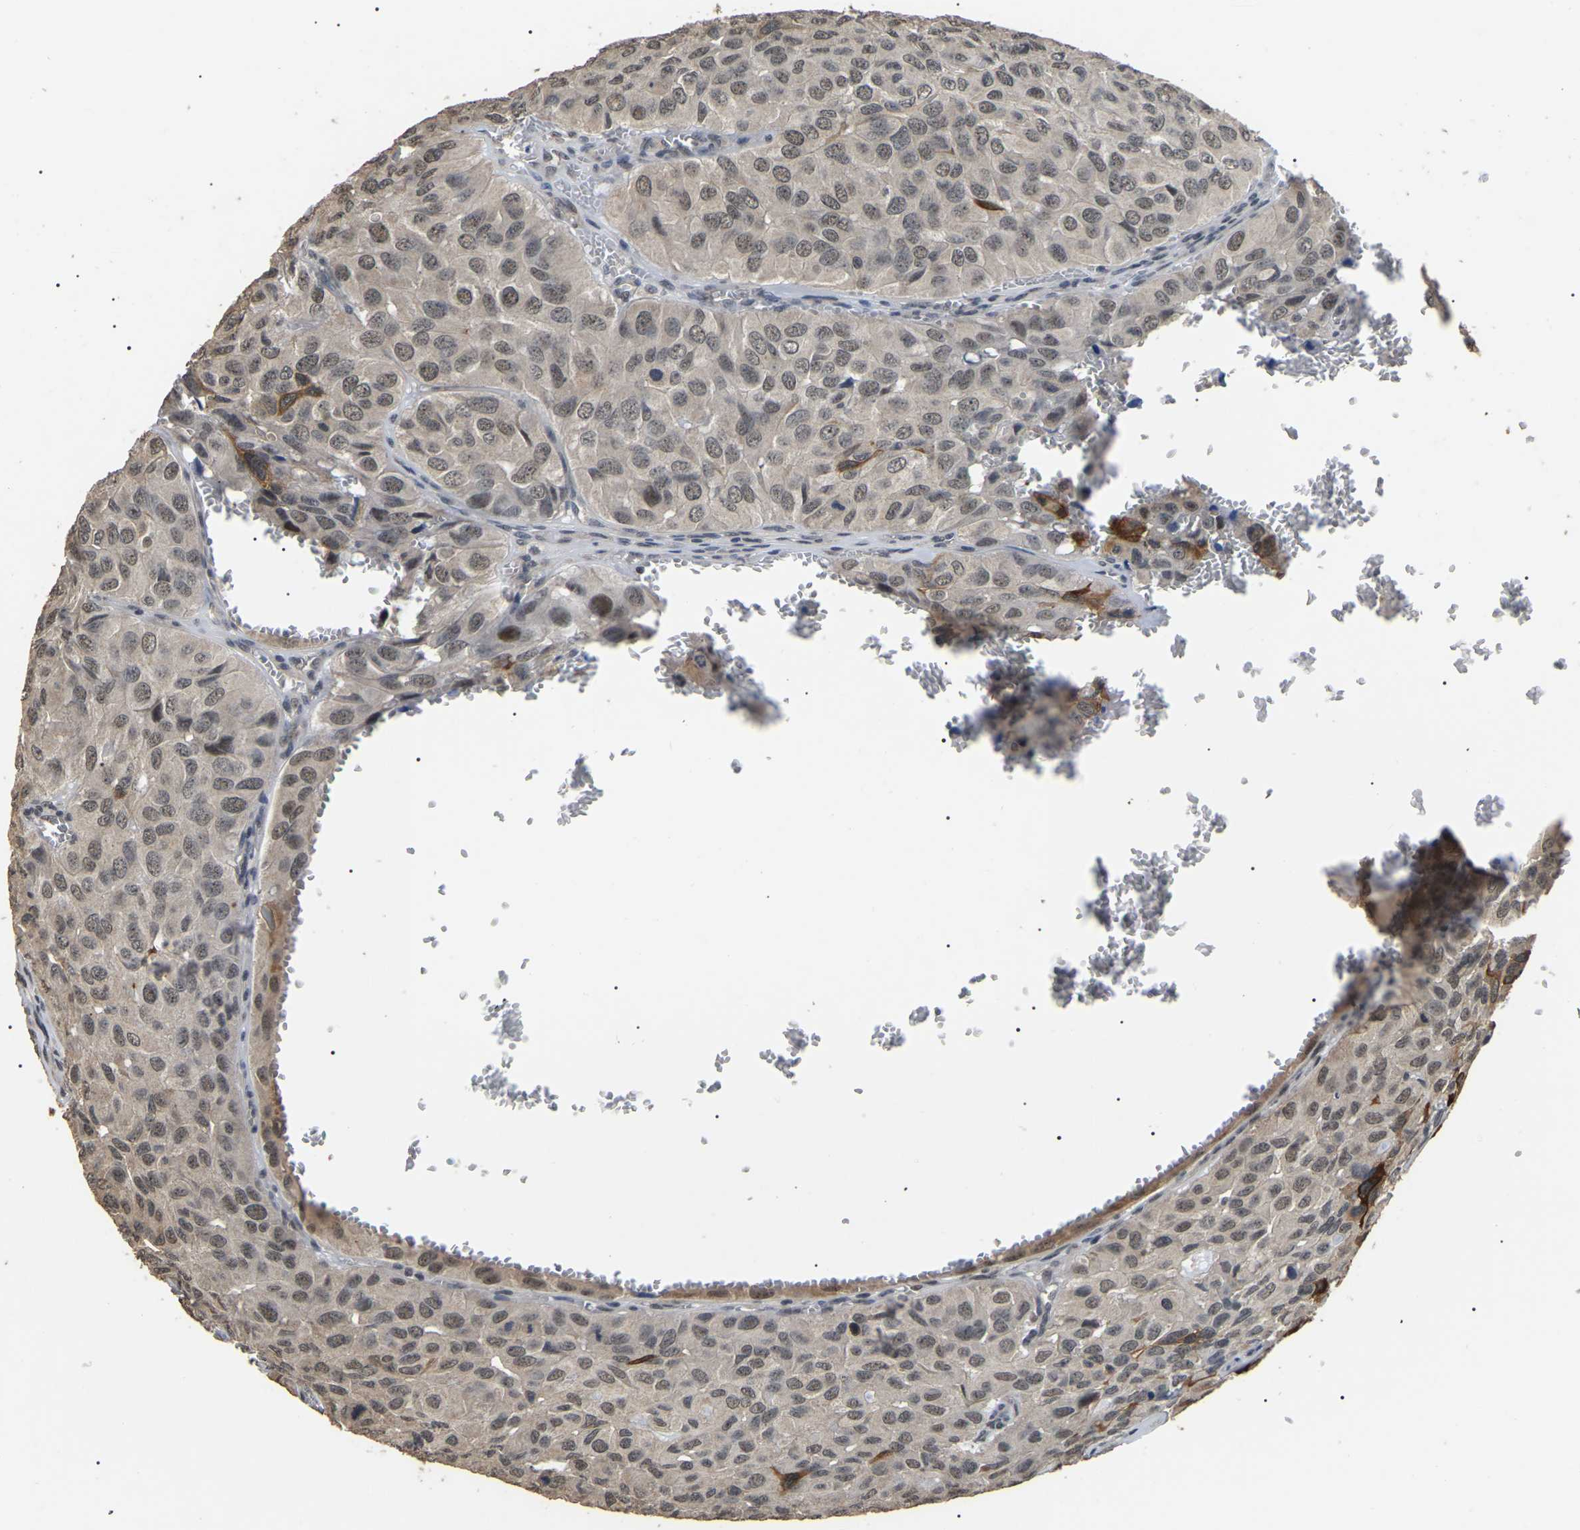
{"staining": {"intensity": "weak", "quantity": ">75%", "location": "nuclear"}, "tissue": "head and neck cancer", "cell_type": "Tumor cells", "image_type": "cancer", "snomed": [{"axis": "morphology", "description": "Adenocarcinoma, NOS"}, {"axis": "topography", "description": "Salivary gland, NOS"}, {"axis": "topography", "description": "Head-Neck"}], "caption": "Immunohistochemistry micrograph of head and neck cancer stained for a protein (brown), which demonstrates low levels of weak nuclear positivity in approximately >75% of tumor cells.", "gene": "PPM1E", "patient": {"sex": "female", "age": 76}}